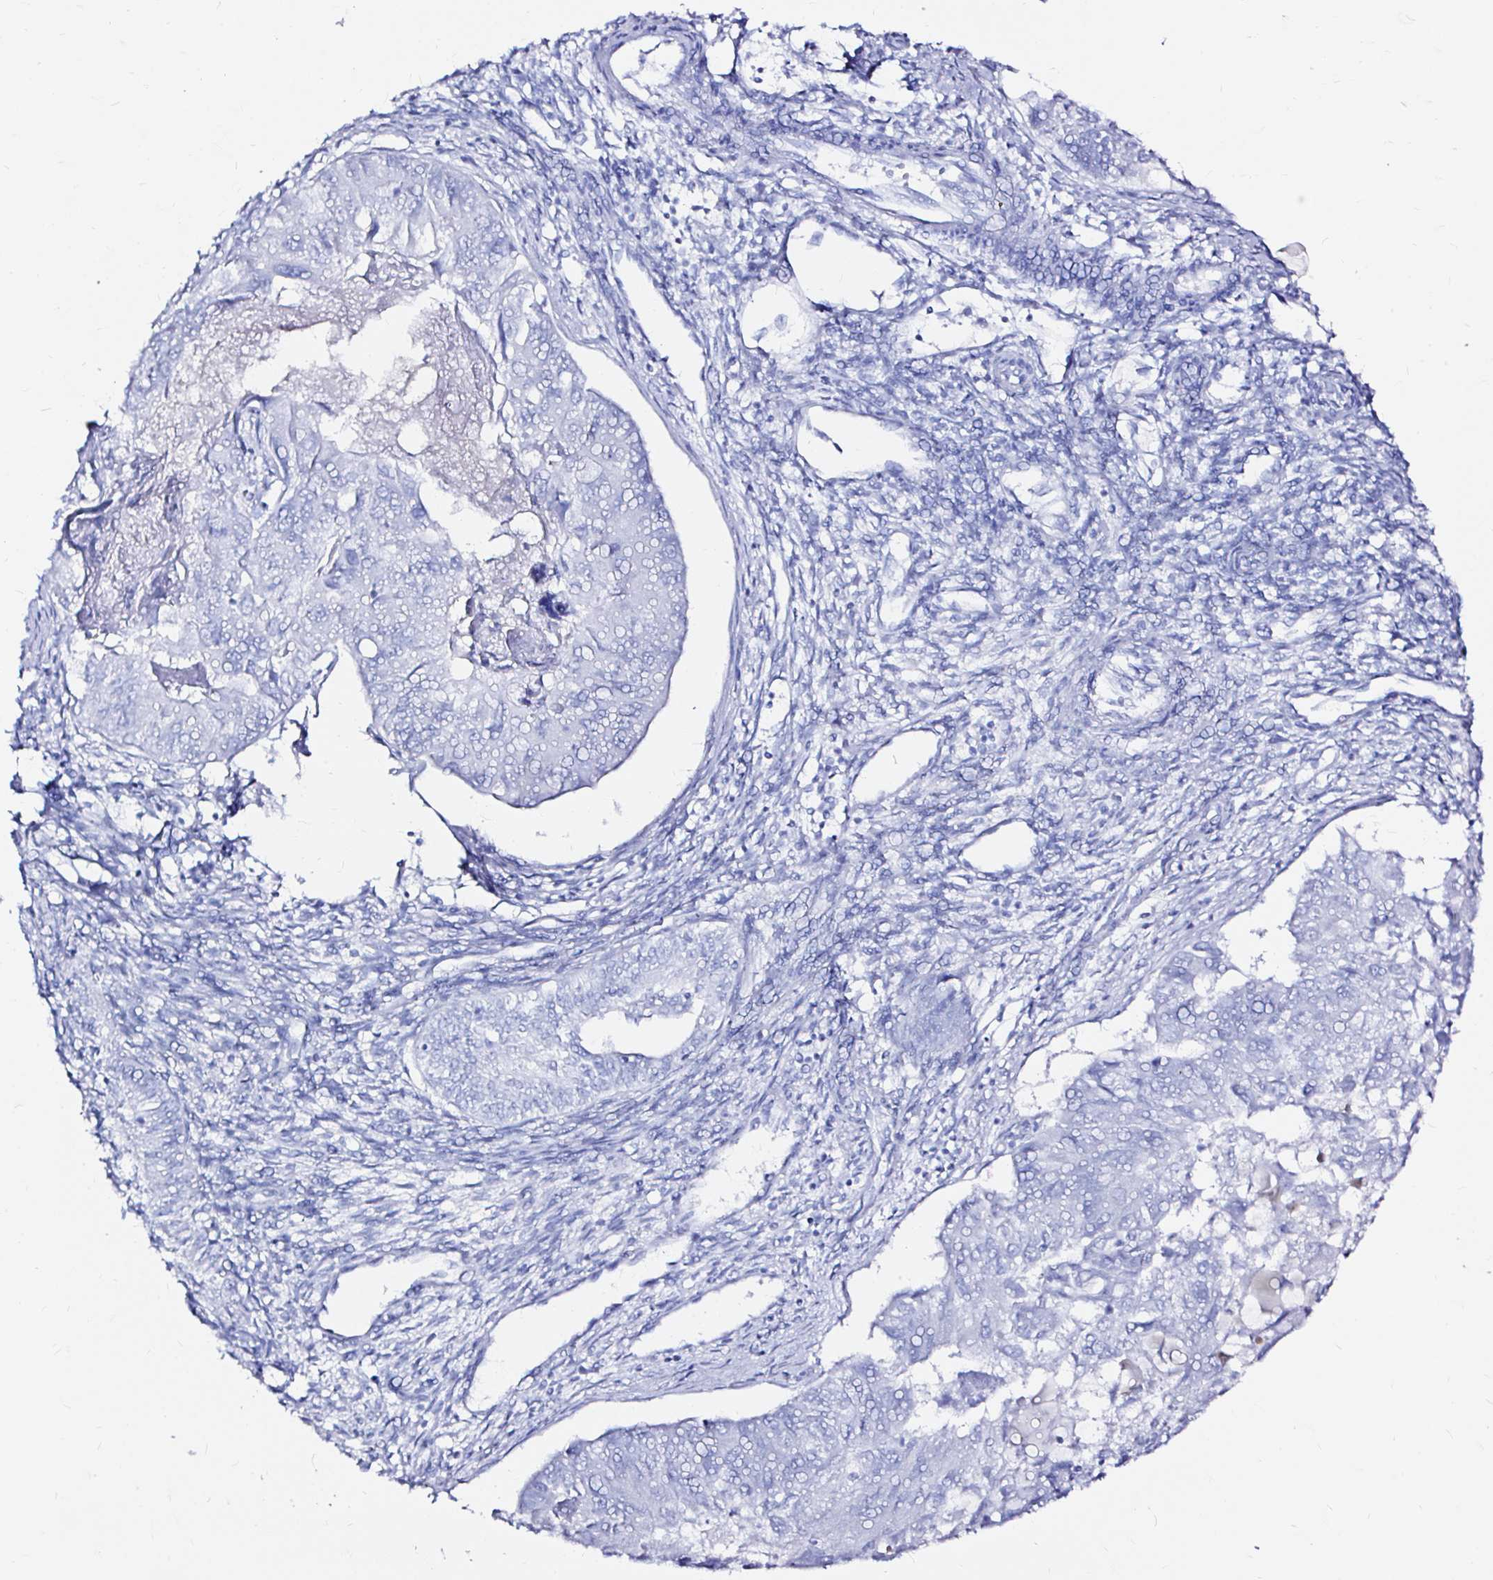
{"staining": {"intensity": "negative", "quantity": "none", "location": "none"}, "tissue": "endometrial cancer", "cell_type": "Tumor cells", "image_type": "cancer", "snomed": [{"axis": "morphology", "description": "Carcinoma, NOS"}, {"axis": "topography", "description": "Uterus"}], "caption": "Image shows no significant protein staining in tumor cells of endometrial cancer (carcinoma).", "gene": "ZNF432", "patient": {"sex": "female", "age": 76}}